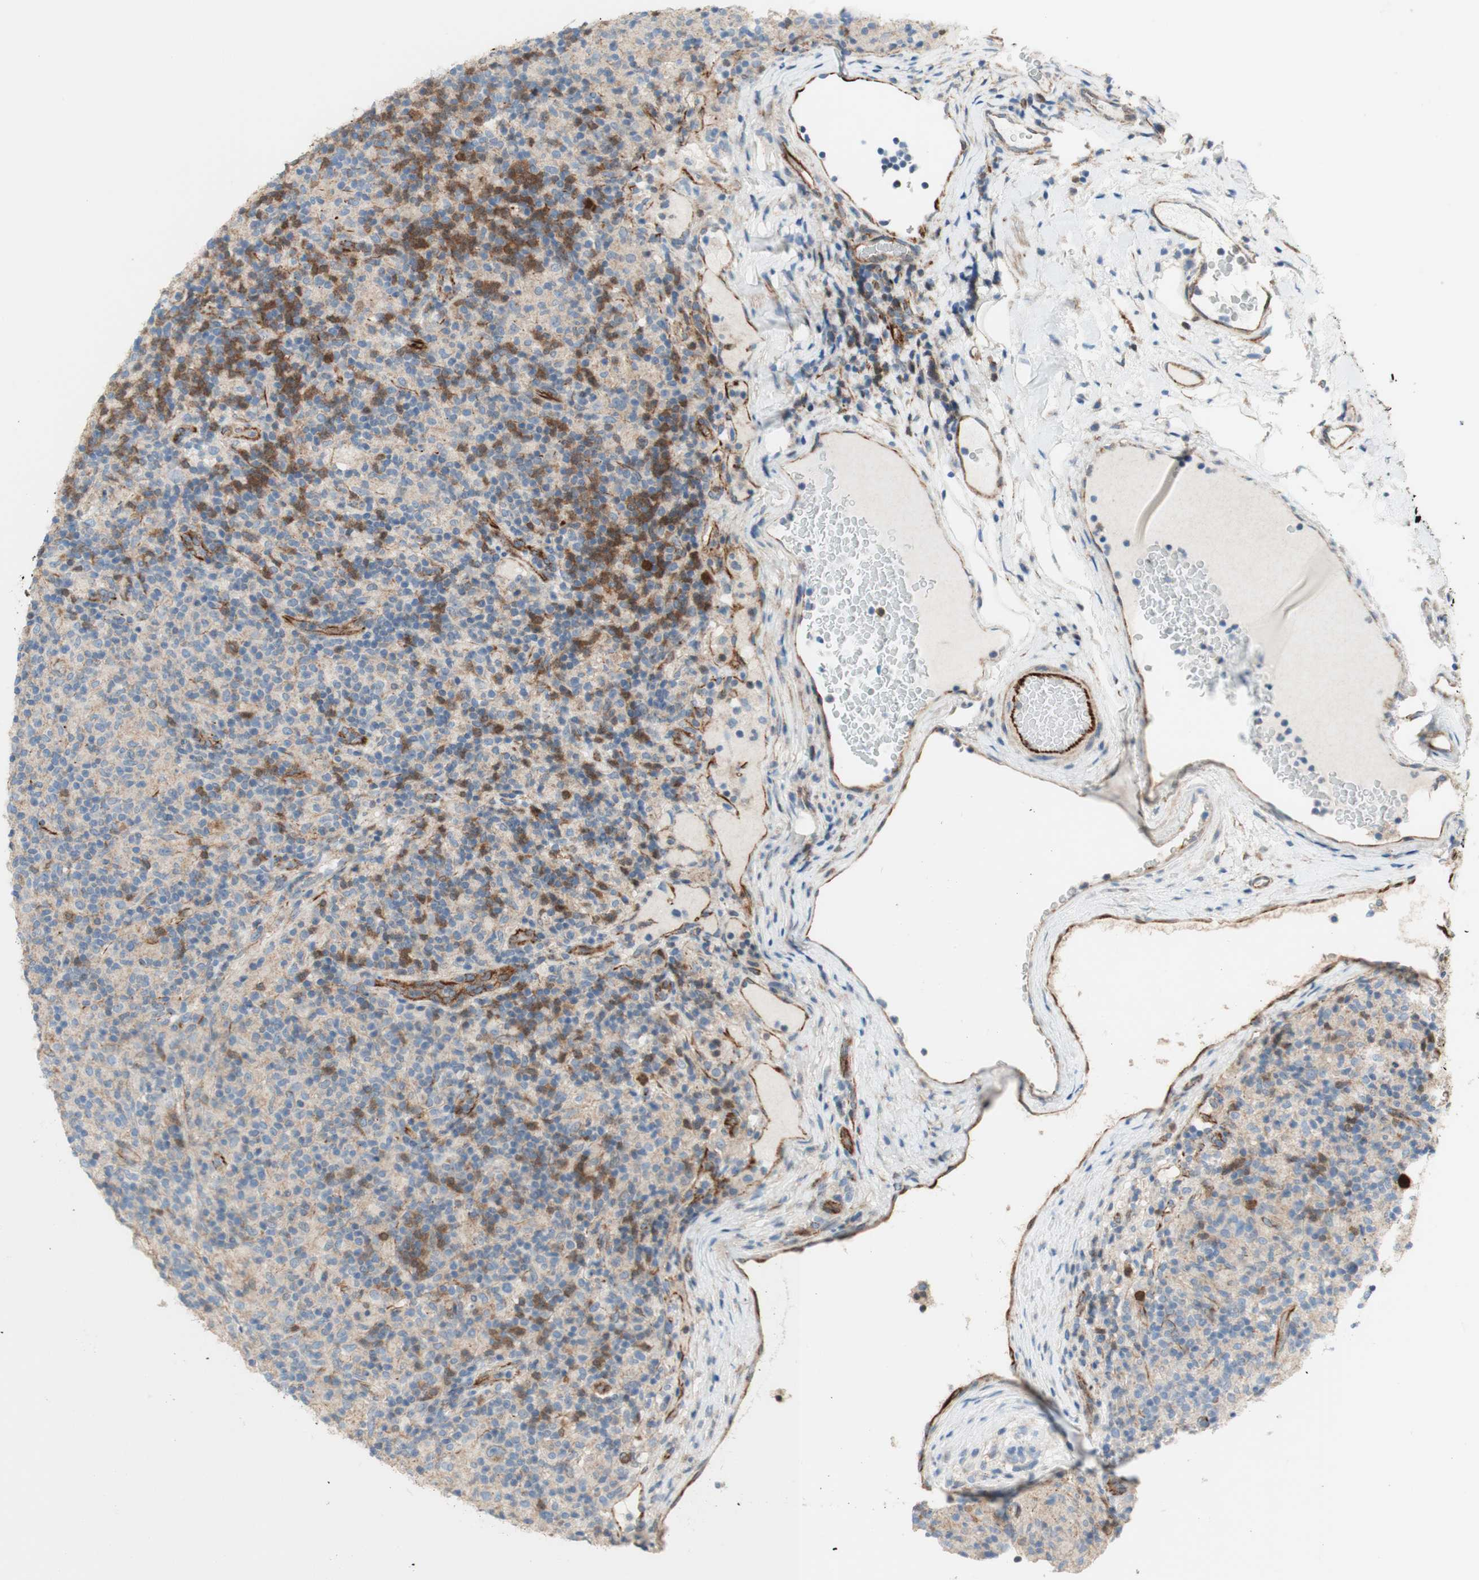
{"staining": {"intensity": "negative", "quantity": "none", "location": "none"}, "tissue": "lymphoma", "cell_type": "Tumor cells", "image_type": "cancer", "snomed": [{"axis": "morphology", "description": "Hodgkin's disease, NOS"}, {"axis": "topography", "description": "Lymph node"}], "caption": "This photomicrograph is of lymphoma stained with IHC to label a protein in brown with the nuclei are counter-stained blue. There is no positivity in tumor cells. (DAB (3,3'-diaminobenzidine) IHC, high magnification).", "gene": "POU2AF1", "patient": {"sex": "male", "age": 70}}